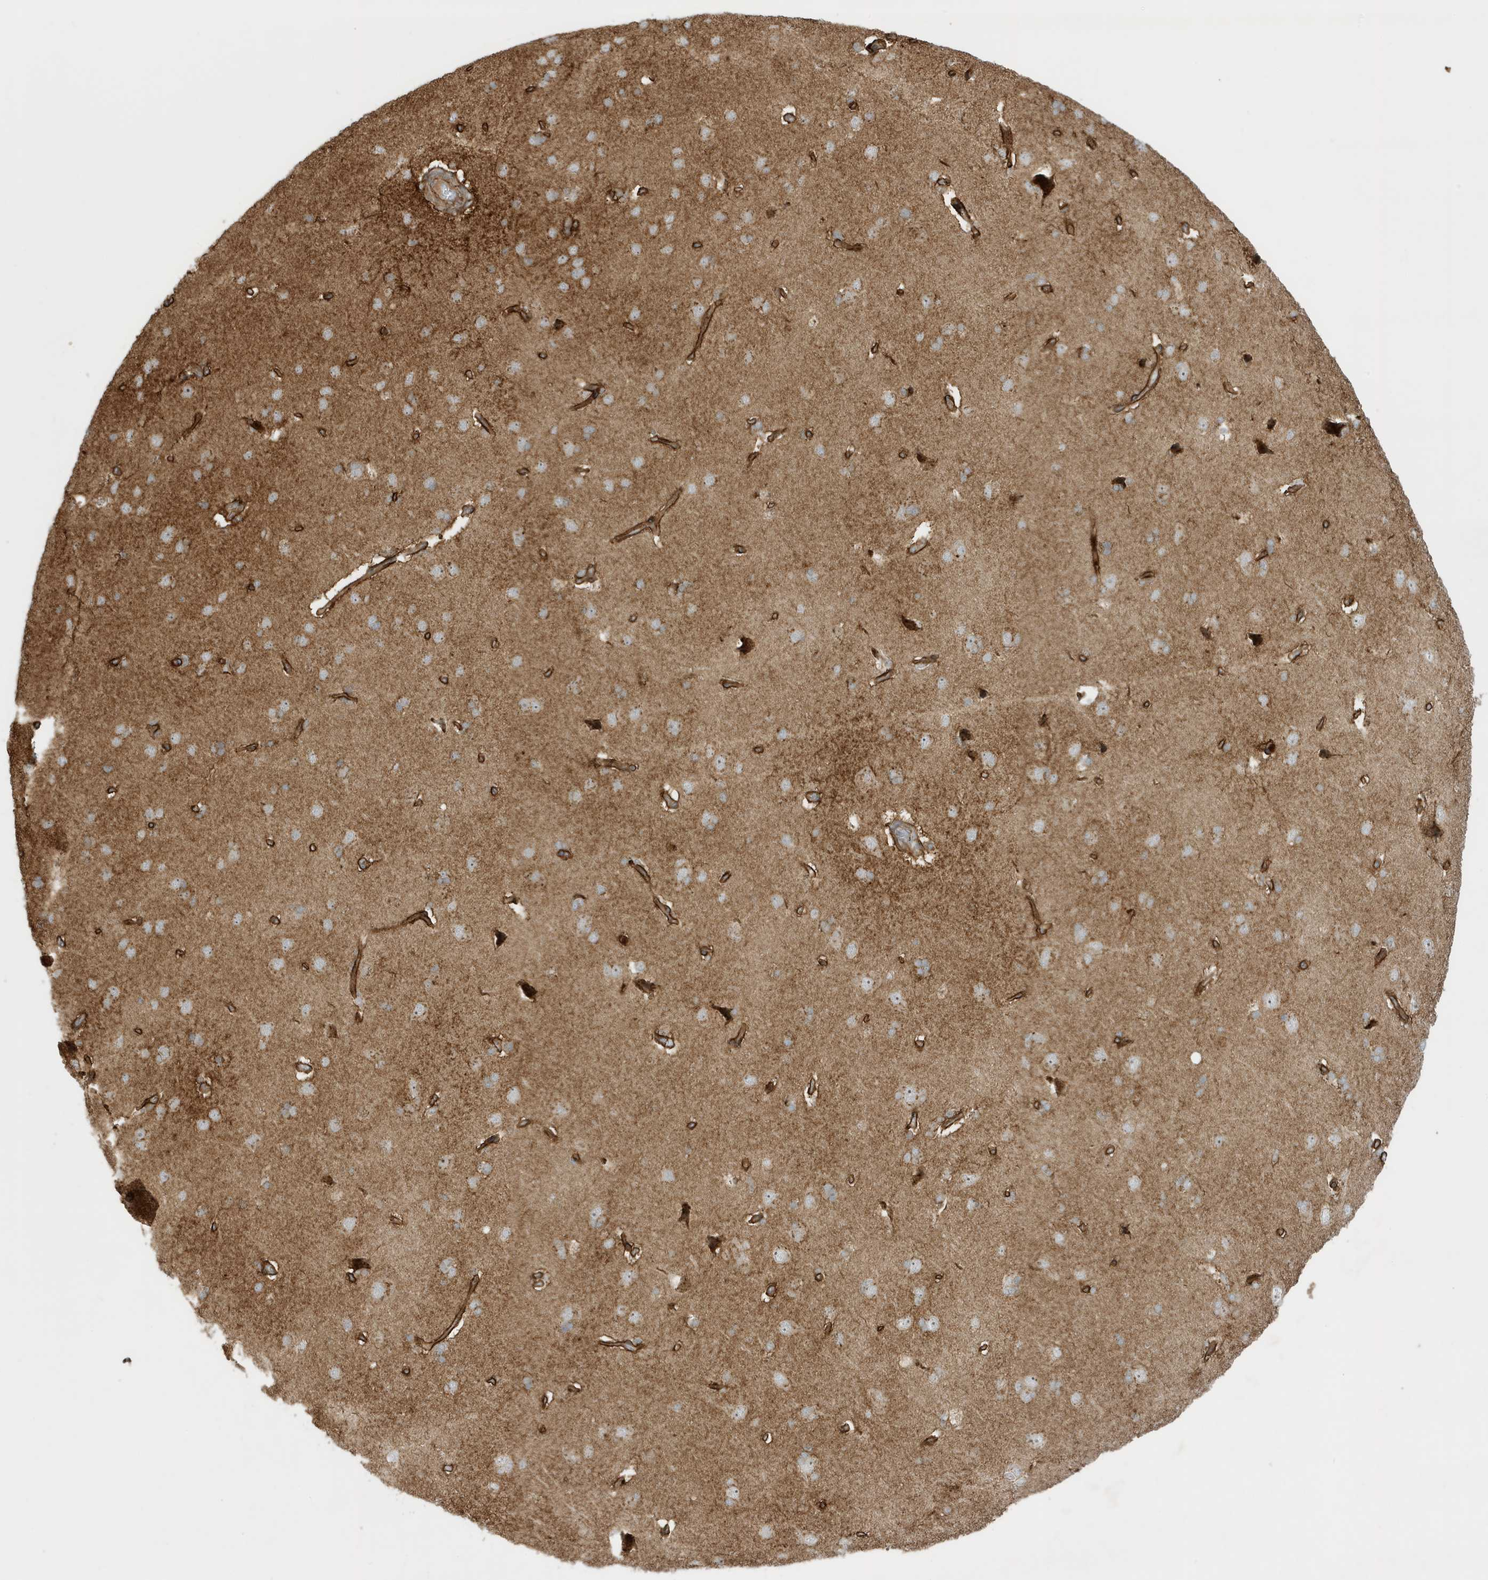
{"staining": {"intensity": "strong", "quantity": "25%-75%", "location": "cytoplasmic/membranous"}, "tissue": "cerebral cortex", "cell_type": "Endothelial cells", "image_type": "normal", "snomed": [{"axis": "morphology", "description": "Normal tissue, NOS"}, {"axis": "topography", "description": "Cerebral cortex"}], "caption": "Immunohistochemistry (IHC) image of normal cerebral cortex: cerebral cortex stained using immunohistochemistry (IHC) demonstrates high levels of strong protein expression localized specifically in the cytoplasmic/membranous of endothelial cells, appearing as a cytoplasmic/membranous brown color.", "gene": "IFT57", "patient": {"sex": "male", "age": 62}}